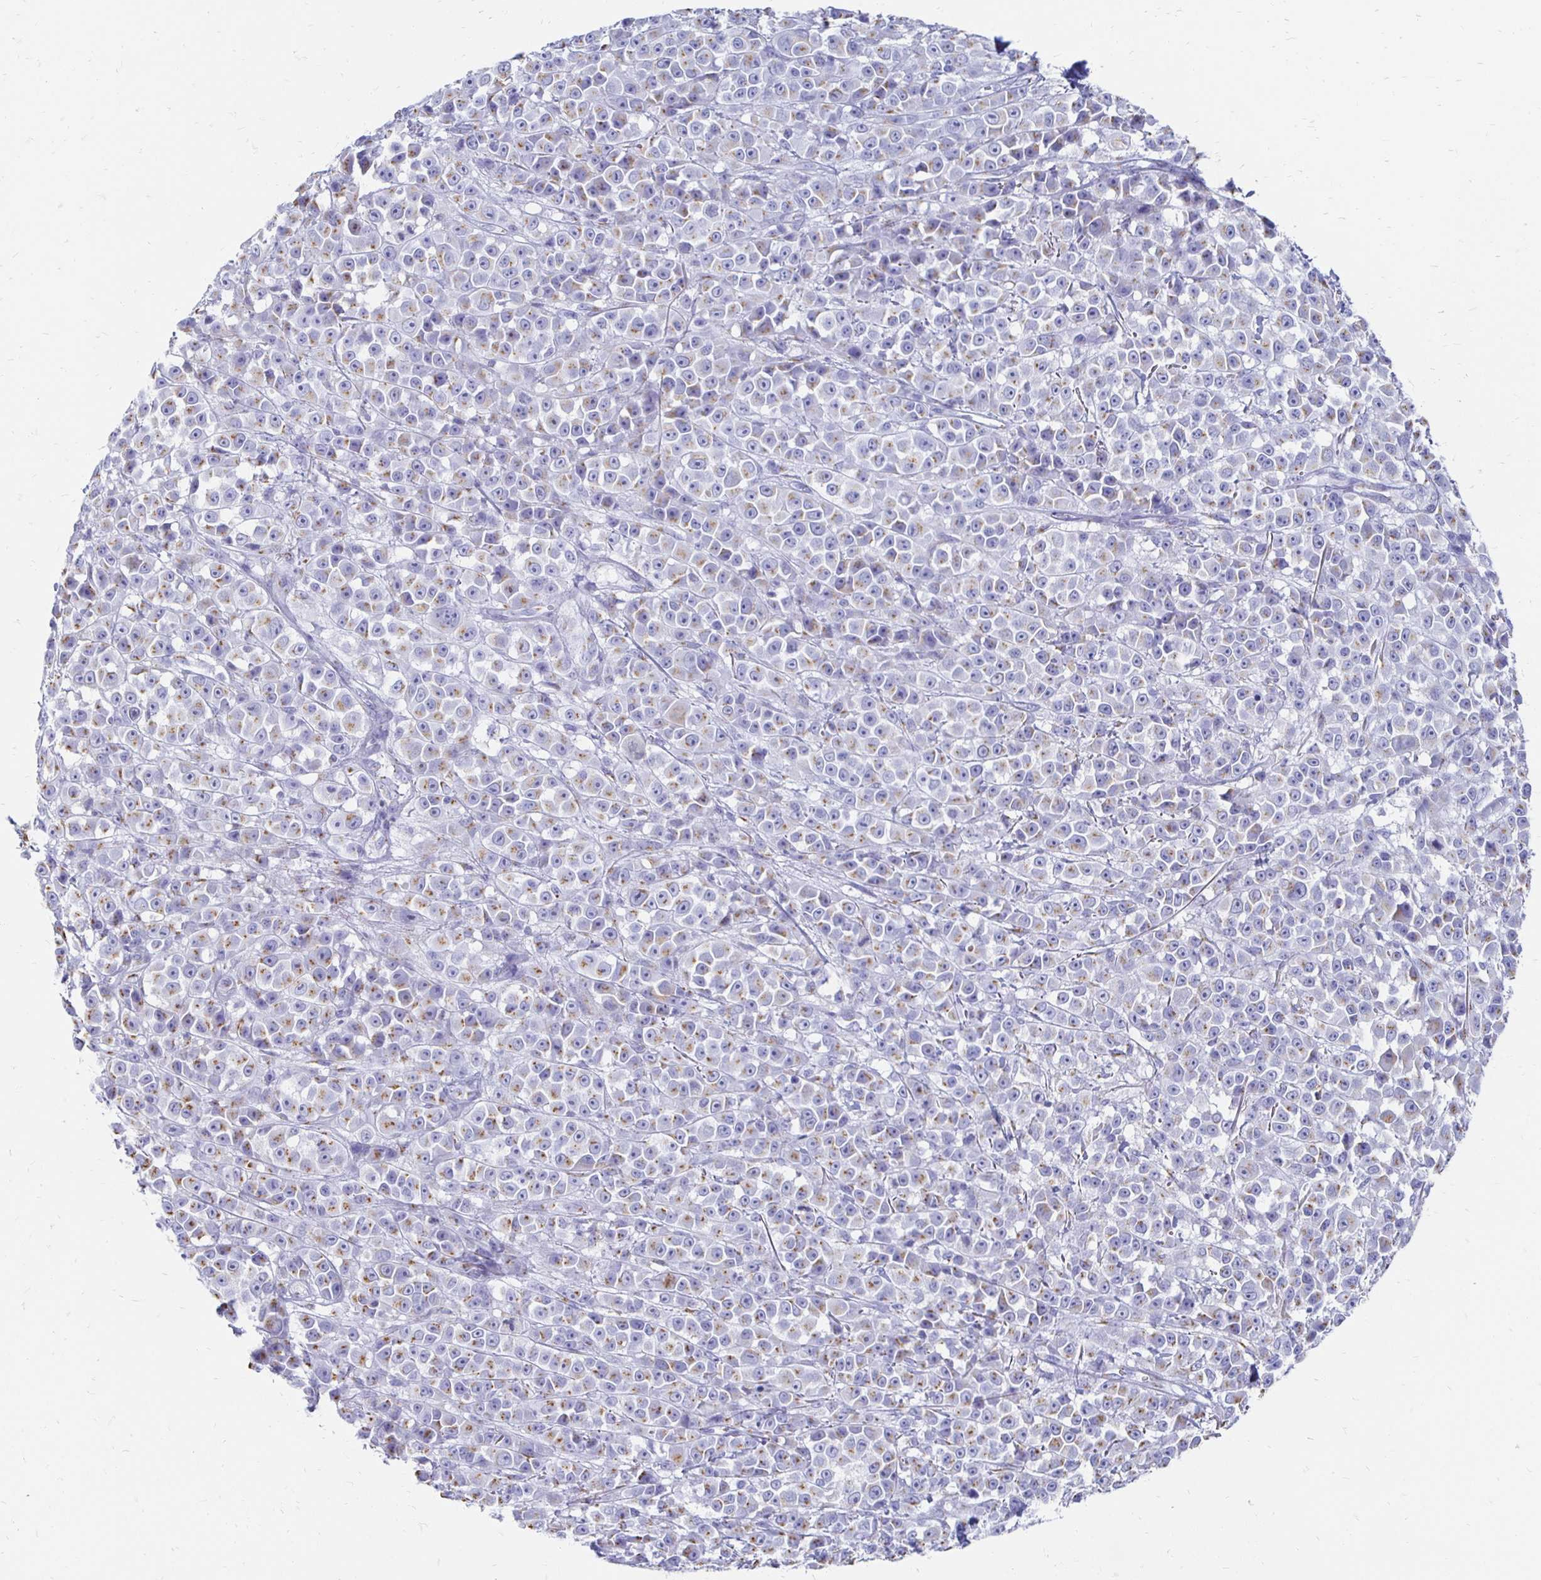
{"staining": {"intensity": "moderate", "quantity": "25%-75%", "location": "cytoplasmic/membranous"}, "tissue": "melanoma", "cell_type": "Tumor cells", "image_type": "cancer", "snomed": [{"axis": "morphology", "description": "Malignant melanoma, NOS"}, {"axis": "topography", "description": "Skin"}, {"axis": "topography", "description": "Skin of back"}], "caption": "Melanoma stained with IHC reveals moderate cytoplasmic/membranous expression in about 25%-75% of tumor cells.", "gene": "PAGE4", "patient": {"sex": "male", "age": 91}}